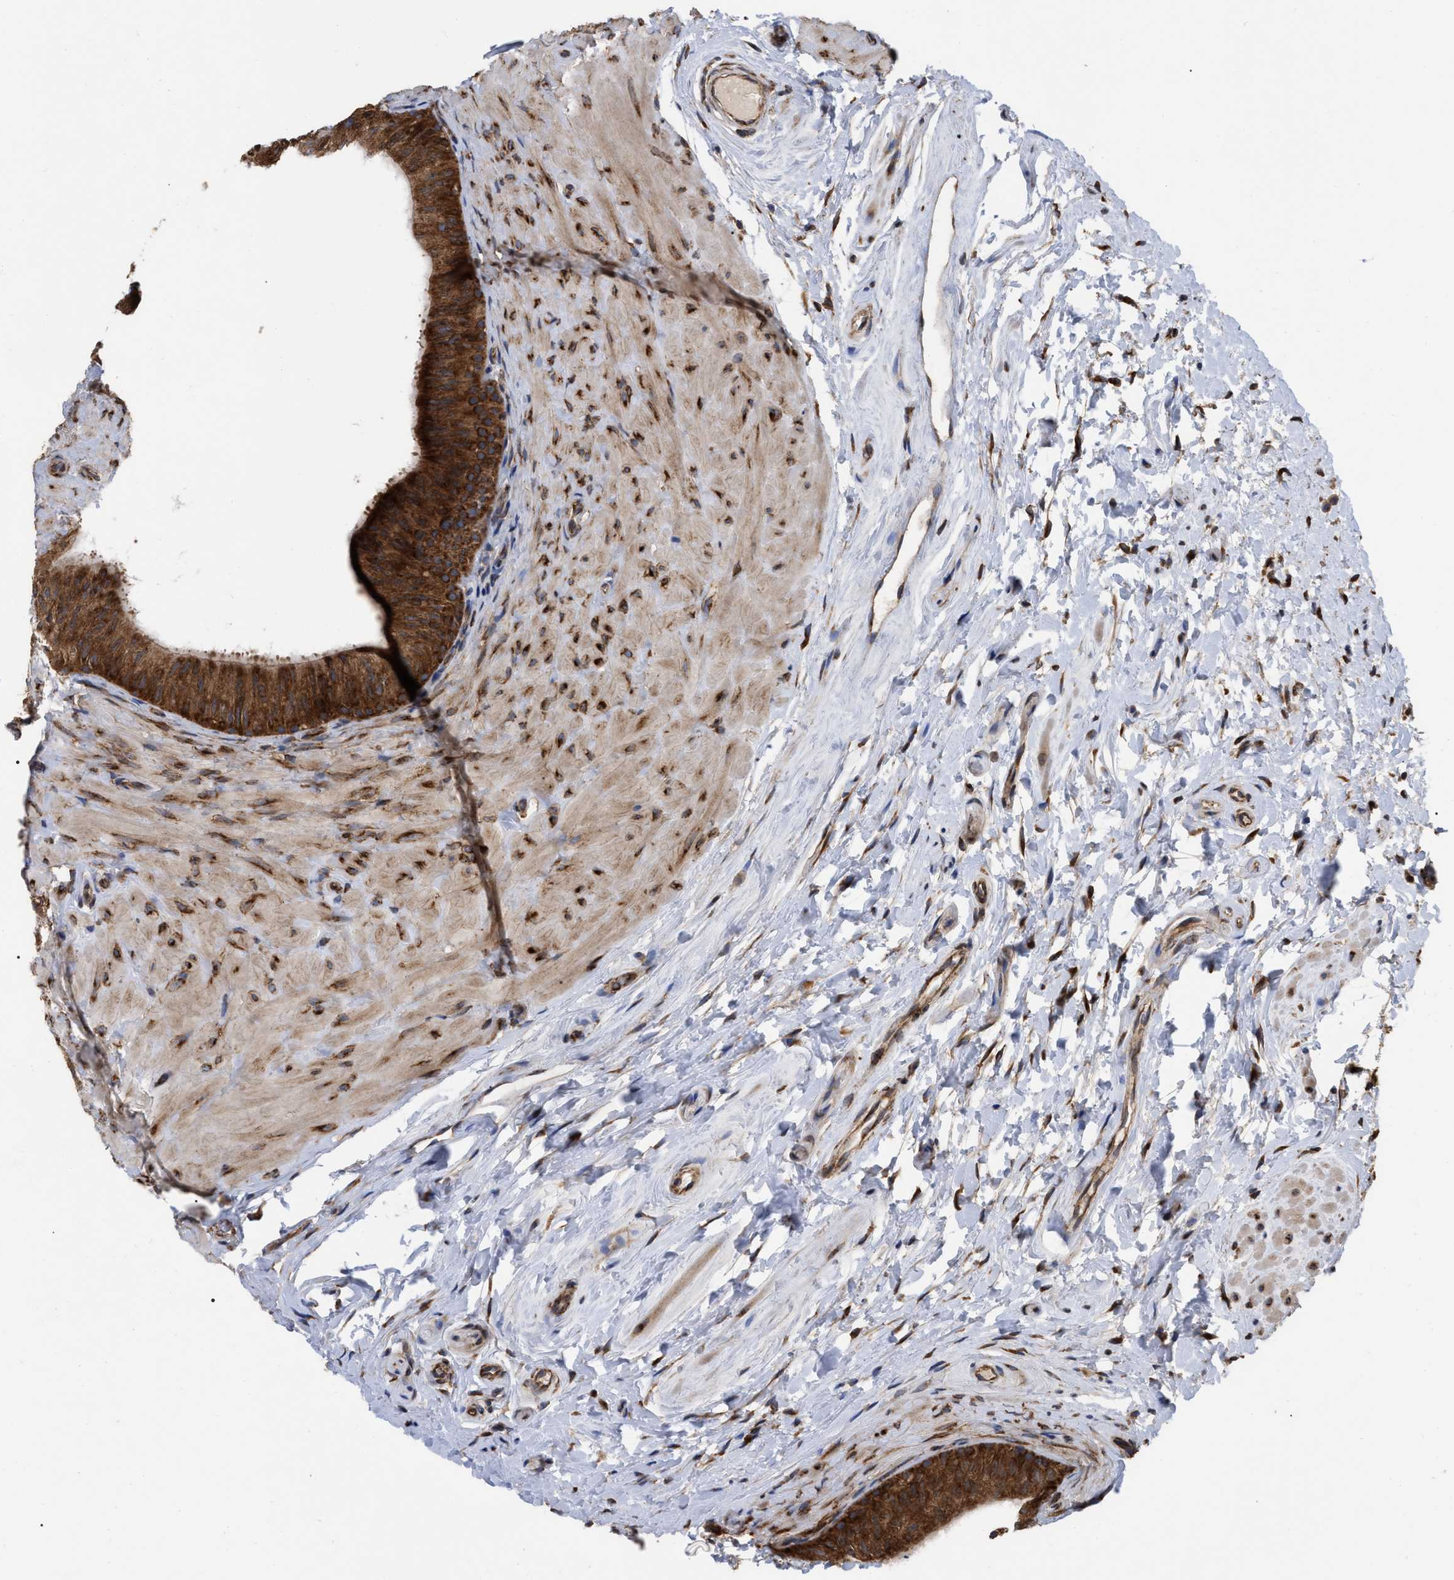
{"staining": {"intensity": "strong", "quantity": ">75%", "location": "cytoplasmic/membranous"}, "tissue": "epididymis", "cell_type": "Glandular cells", "image_type": "normal", "snomed": [{"axis": "morphology", "description": "Normal tissue, NOS"}, {"axis": "topography", "description": "Epididymis"}], "caption": "Epididymis stained with immunohistochemistry demonstrates strong cytoplasmic/membranous positivity in about >75% of glandular cells. (DAB (3,3'-diaminobenzidine) IHC, brown staining for protein, blue staining for nuclei).", "gene": "FAM120A", "patient": {"sex": "male", "age": 34}}